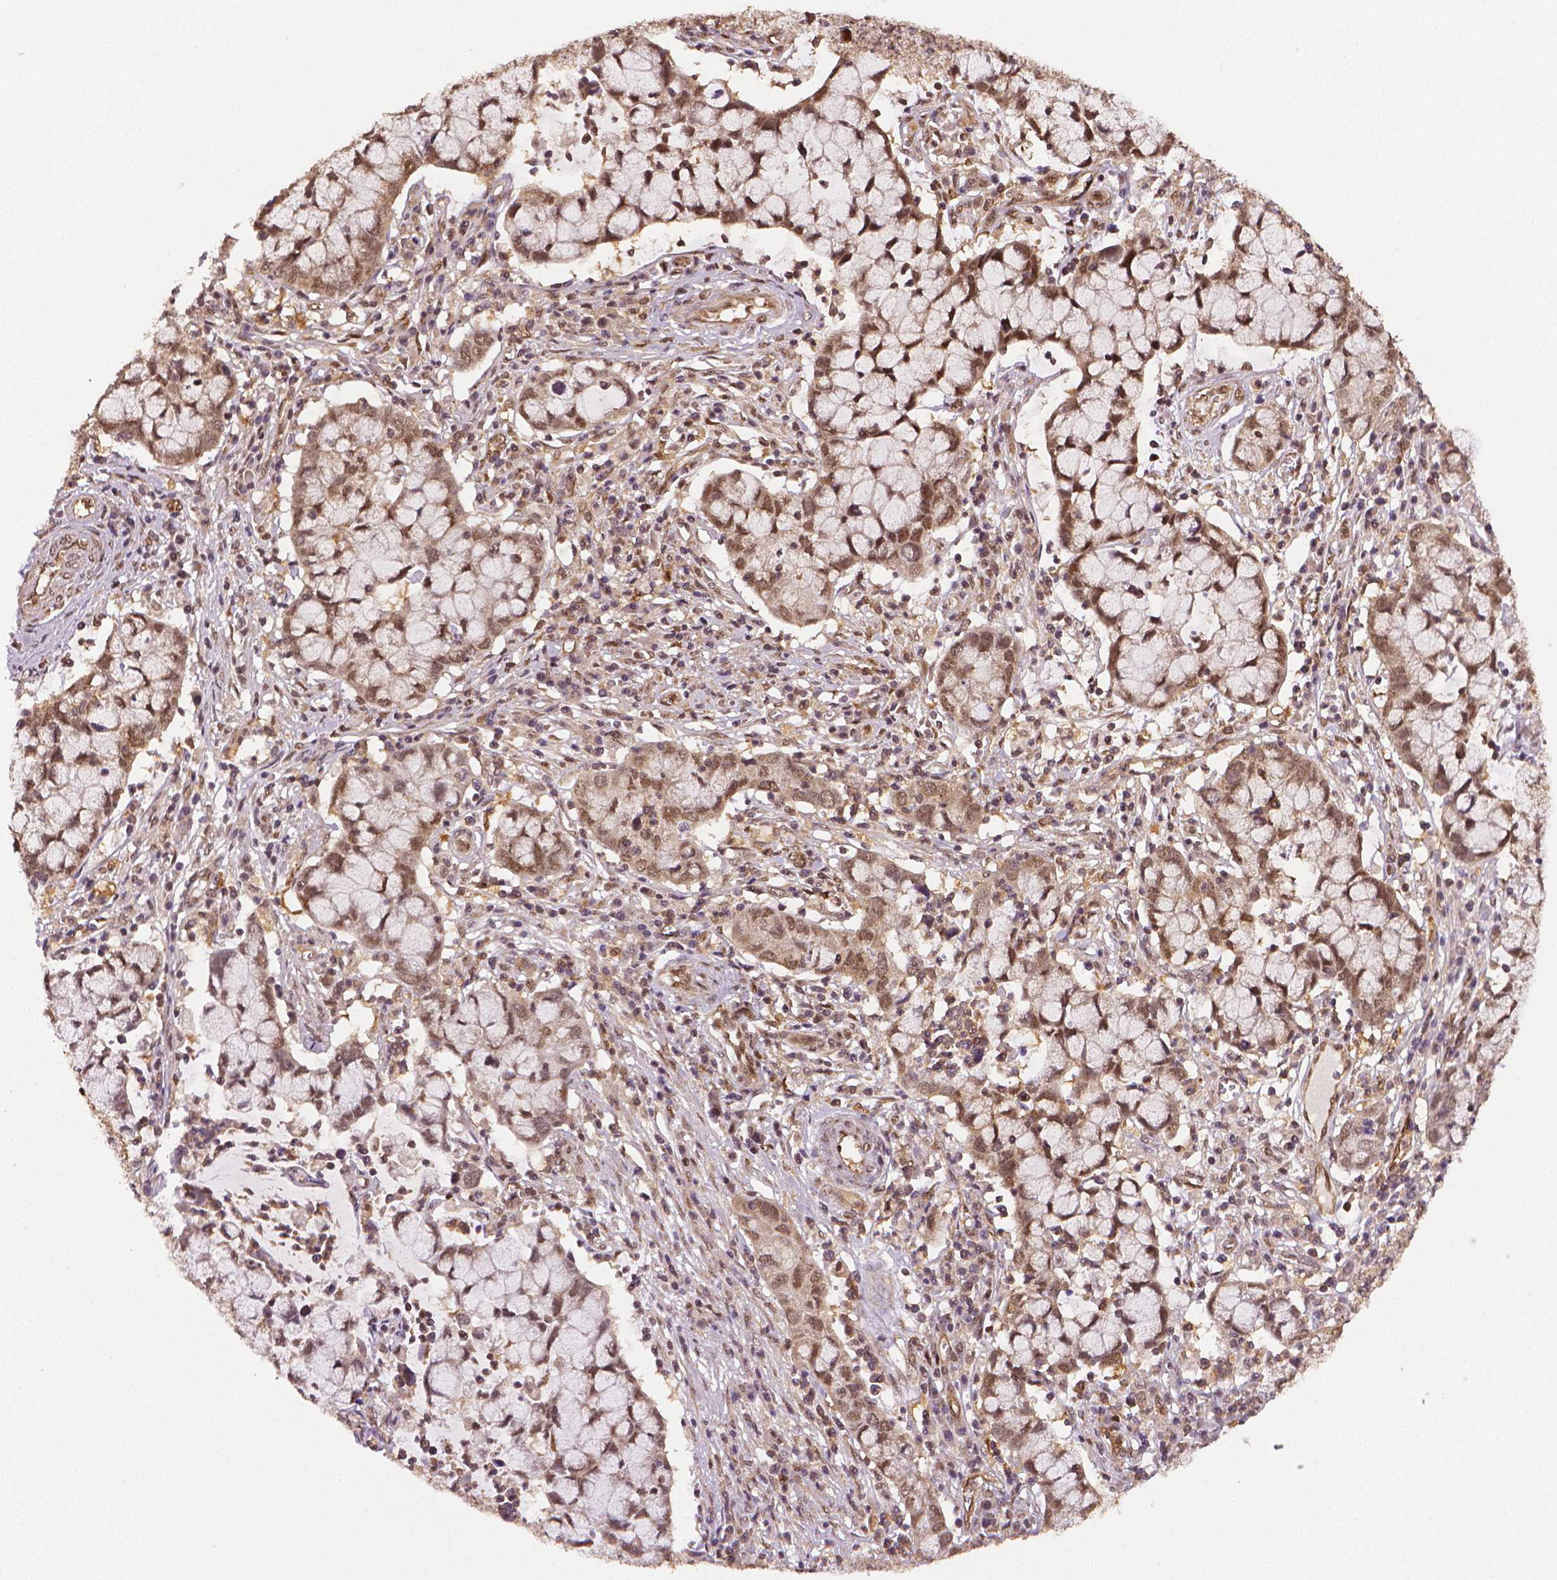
{"staining": {"intensity": "moderate", "quantity": ">75%", "location": "cytoplasmic/membranous,nuclear"}, "tissue": "cervical cancer", "cell_type": "Tumor cells", "image_type": "cancer", "snomed": [{"axis": "morphology", "description": "Adenocarcinoma, NOS"}, {"axis": "topography", "description": "Cervix"}], "caption": "Immunohistochemical staining of human cervical adenocarcinoma demonstrates medium levels of moderate cytoplasmic/membranous and nuclear protein expression in about >75% of tumor cells.", "gene": "STAT3", "patient": {"sex": "female", "age": 40}}